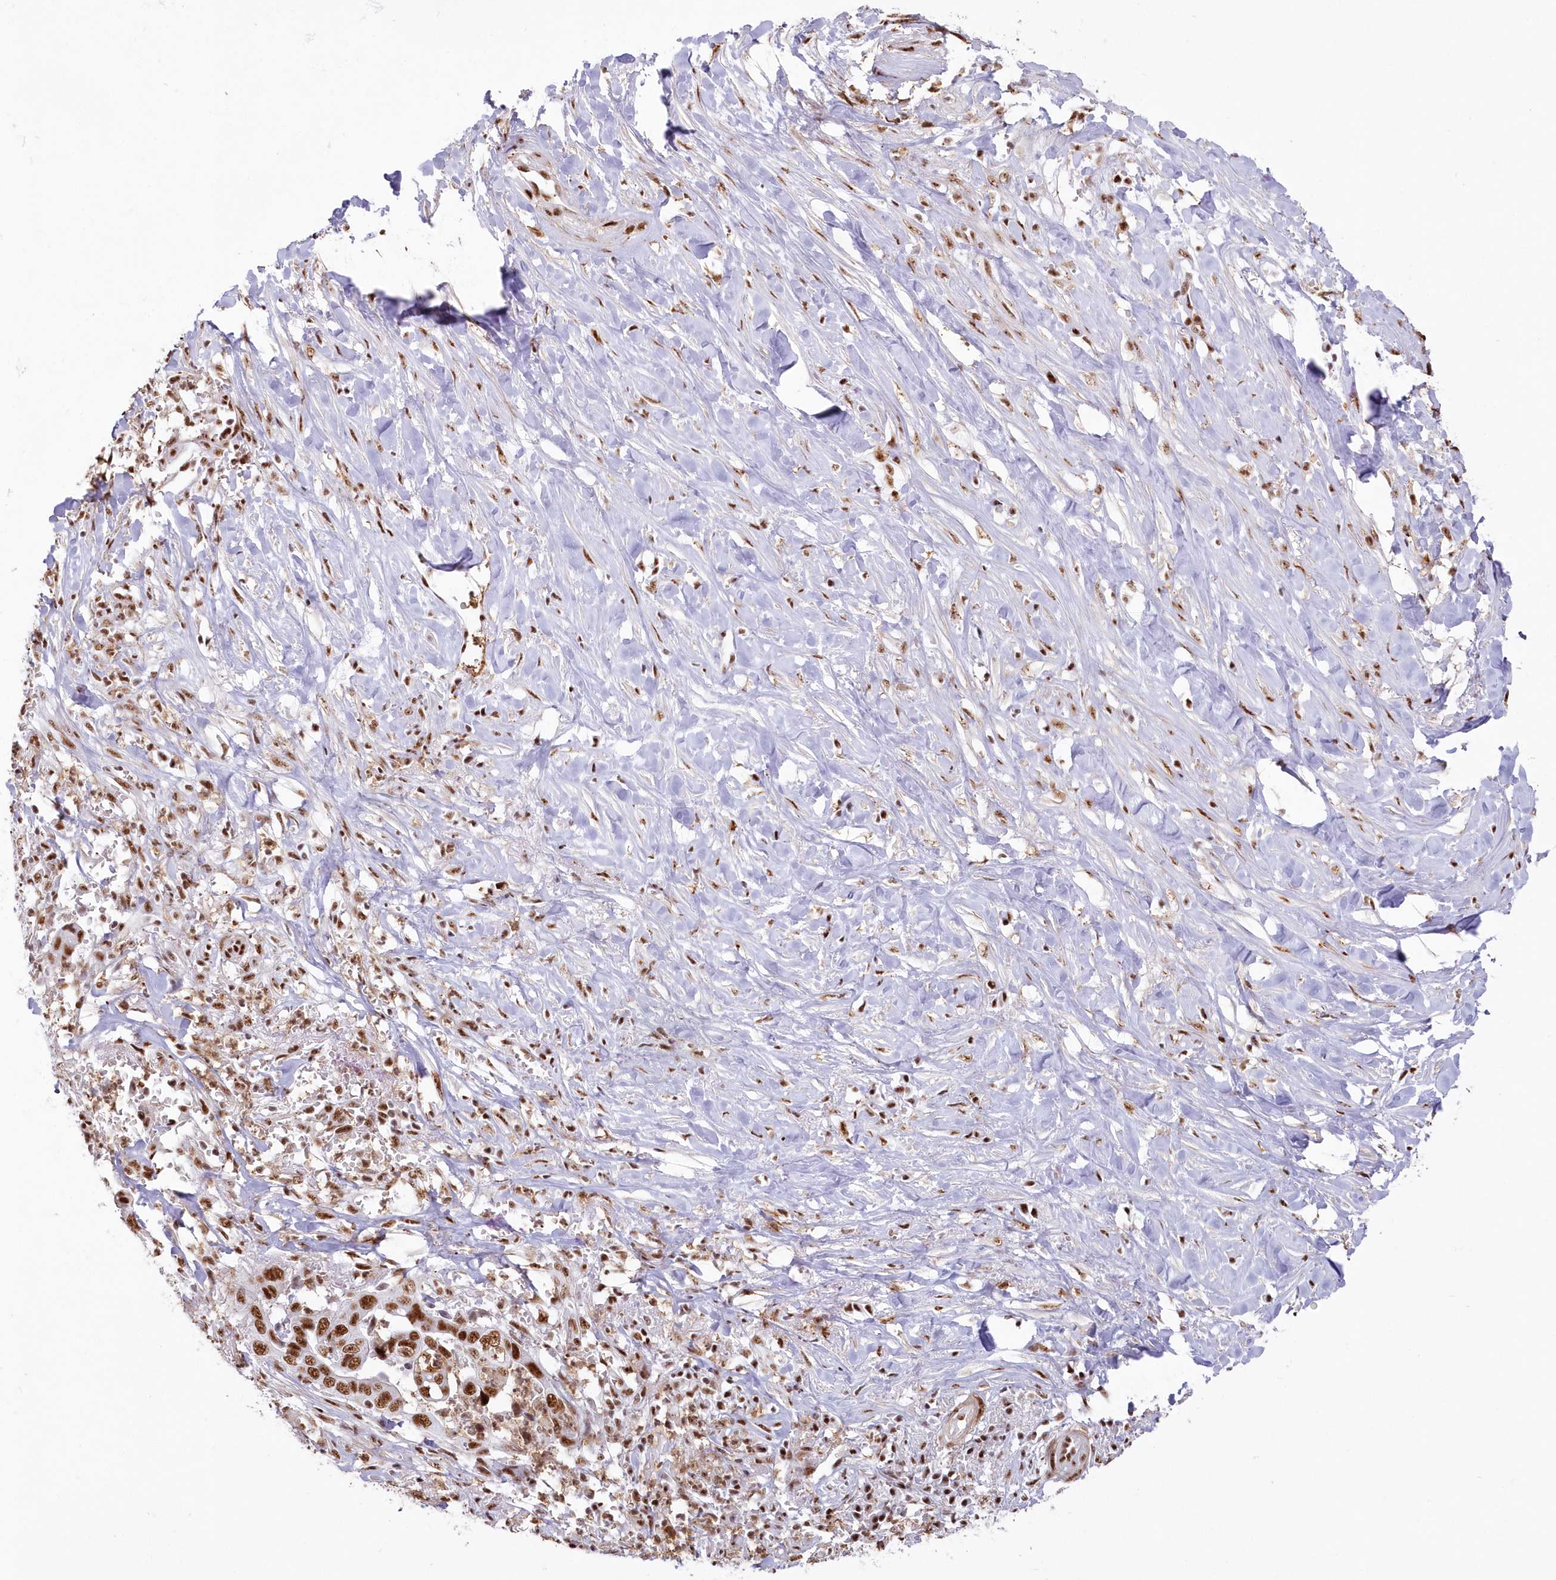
{"staining": {"intensity": "strong", "quantity": ">75%", "location": "nuclear"}, "tissue": "liver cancer", "cell_type": "Tumor cells", "image_type": "cancer", "snomed": [{"axis": "morphology", "description": "Cholangiocarcinoma"}, {"axis": "topography", "description": "Liver"}], "caption": "A brown stain shows strong nuclear staining of a protein in human liver cancer (cholangiocarcinoma) tumor cells. The protein of interest is stained brown, and the nuclei are stained in blue (DAB IHC with brightfield microscopy, high magnification).", "gene": "DDX46", "patient": {"sex": "female", "age": 79}}